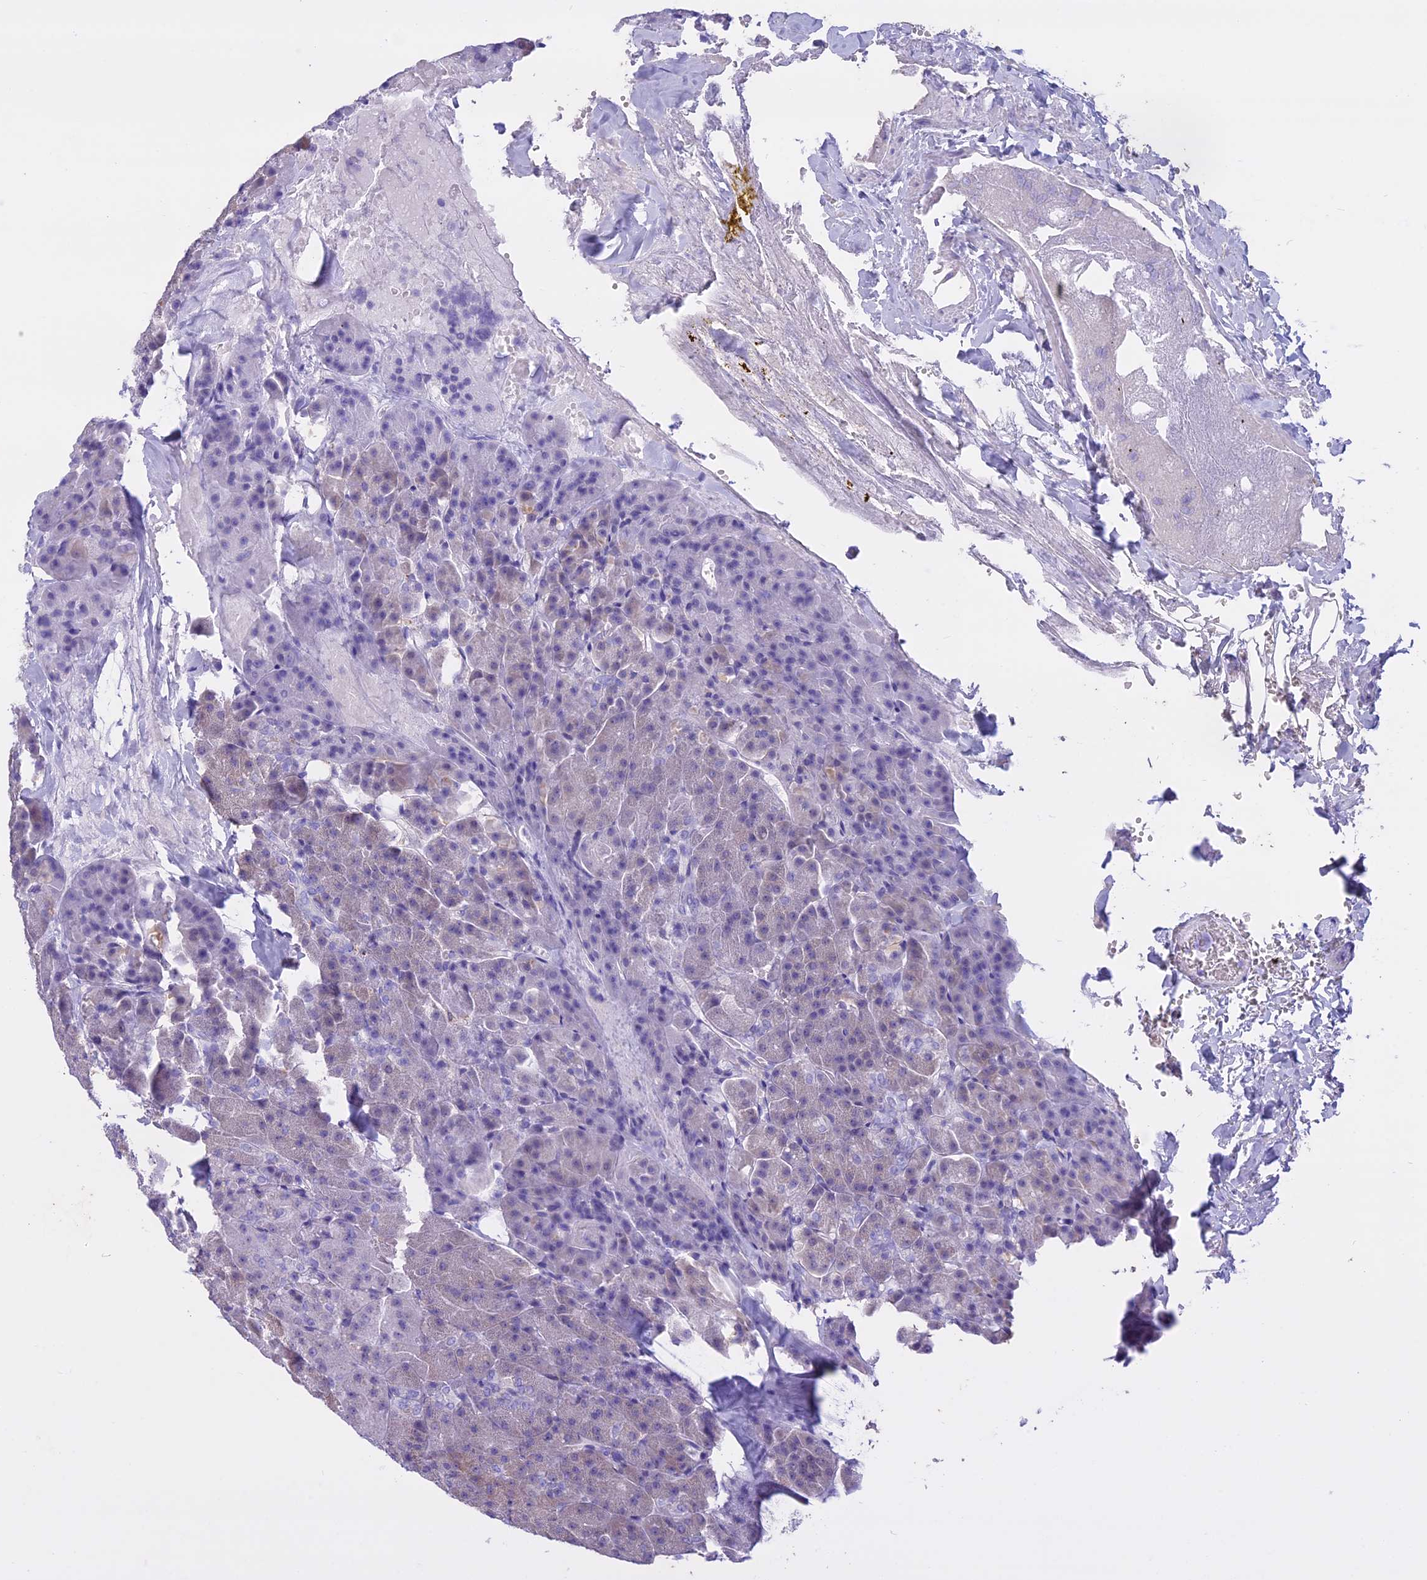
{"staining": {"intensity": "weak", "quantity": "<25%", "location": "cytoplasmic/membranous"}, "tissue": "pancreas", "cell_type": "Exocrine glandular cells", "image_type": "normal", "snomed": [{"axis": "morphology", "description": "Normal tissue, NOS"}, {"axis": "morphology", "description": "Carcinoid, malignant, NOS"}, {"axis": "topography", "description": "Pancreas"}], "caption": "Immunohistochemical staining of unremarkable human pancreas displays no significant expression in exocrine glandular cells.", "gene": "LHFPL2", "patient": {"sex": "female", "age": 35}}